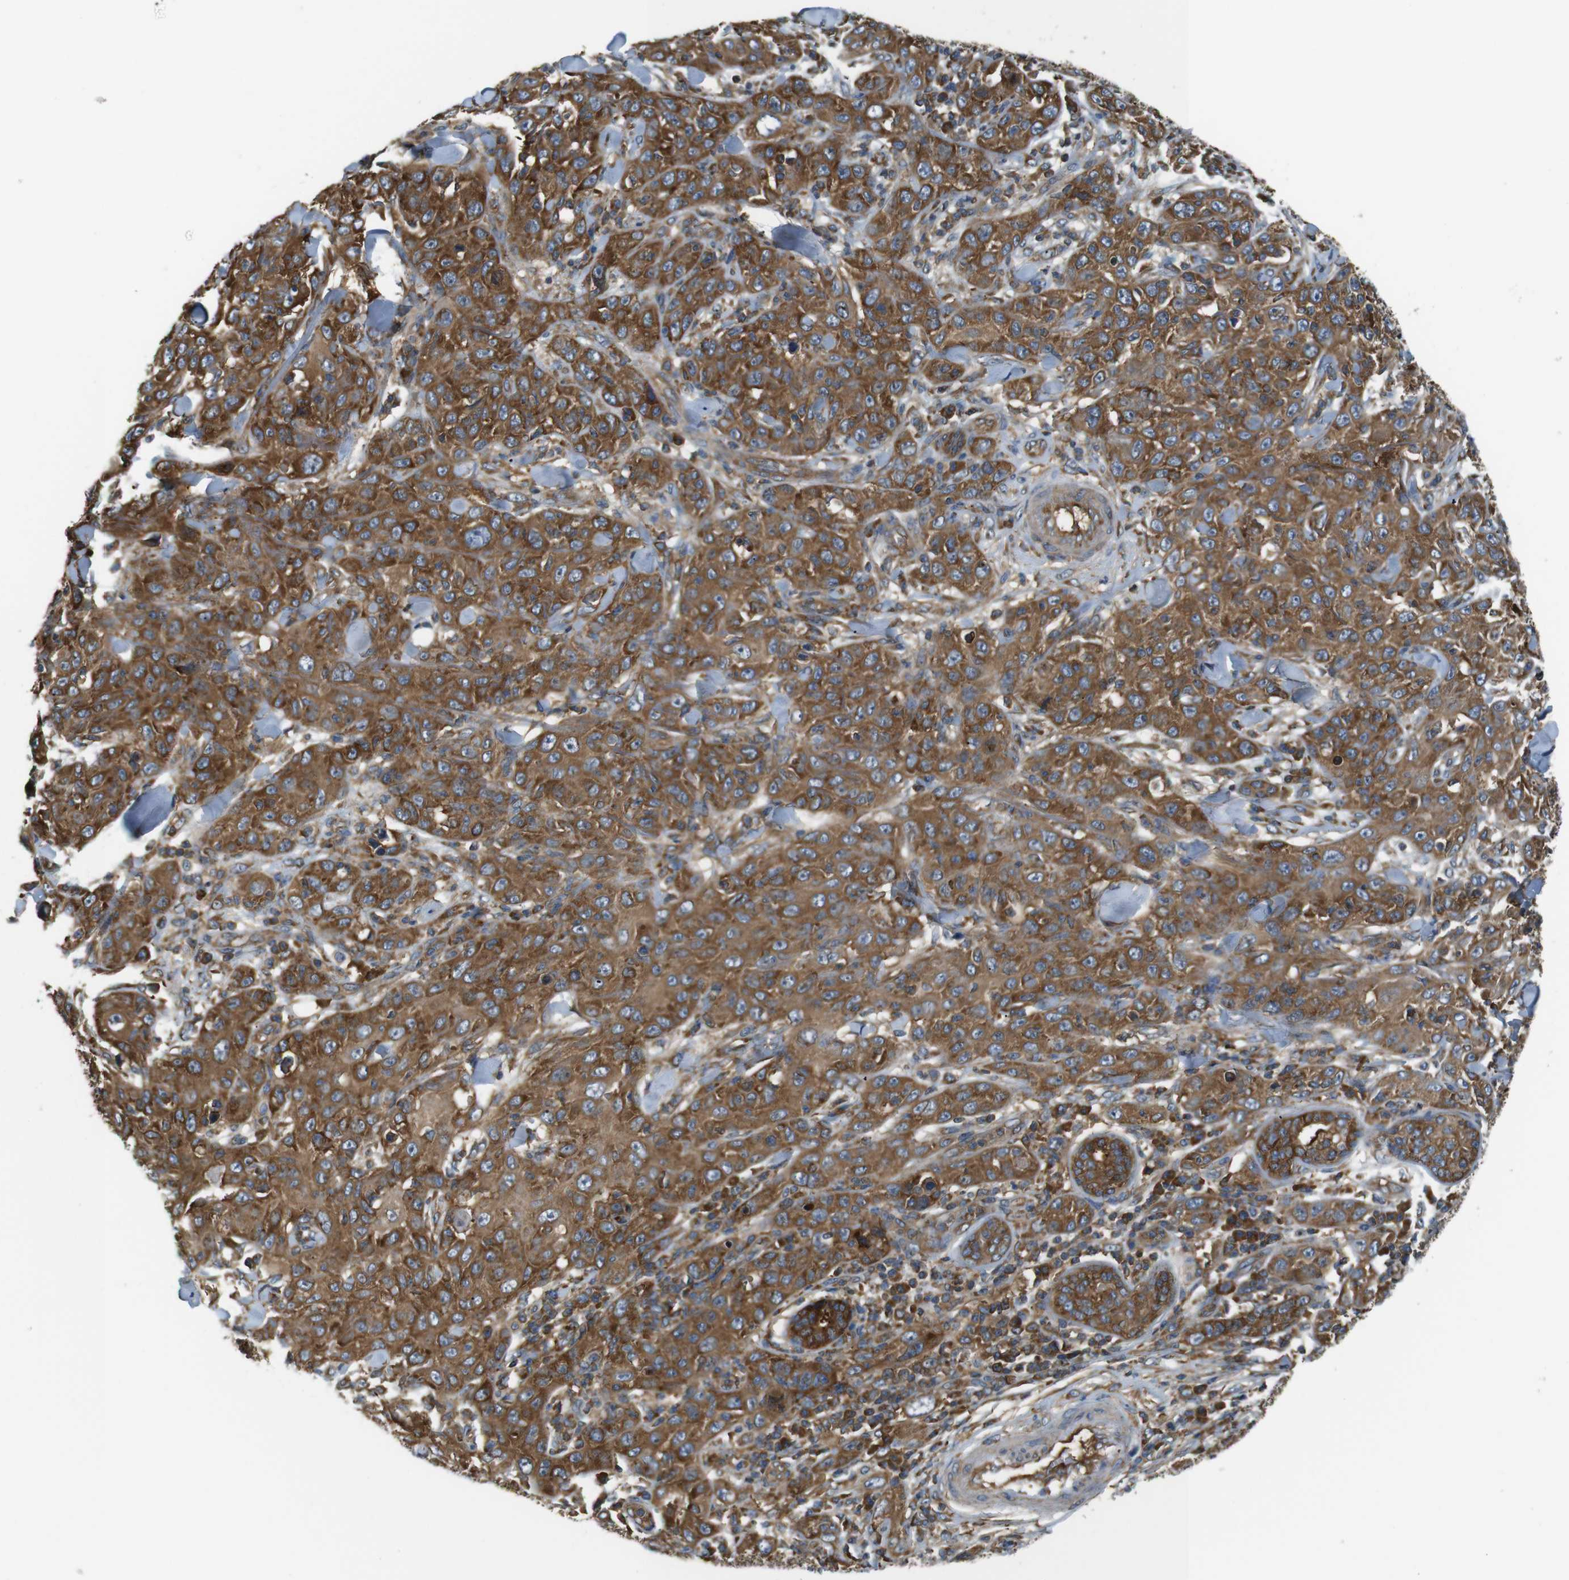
{"staining": {"intensity": "moderate", "quantity": ">75%", "location": "cytoplasmic/membranous"}, "tissue": "skin cancer", "cell_type": "Tumor cells", "image_type": "cancer", "snomed": [{"axis": "morphology", "description": "Squamous cell carcinoma, NOS"}, {"axis": "topography", "description": "Skin"}], "caption": "This micrograph shows skin cancer (squamous cell carcinoma) stained with immunohistochemistry (IHC) to label a protein in brown. The cytoplasmic/membranous of tumor cells show moderate positivity for the protein. Nuclei are counter-stained blue.", "gene": "TSC1", "patient": {"sex": "female", "age": 88}}